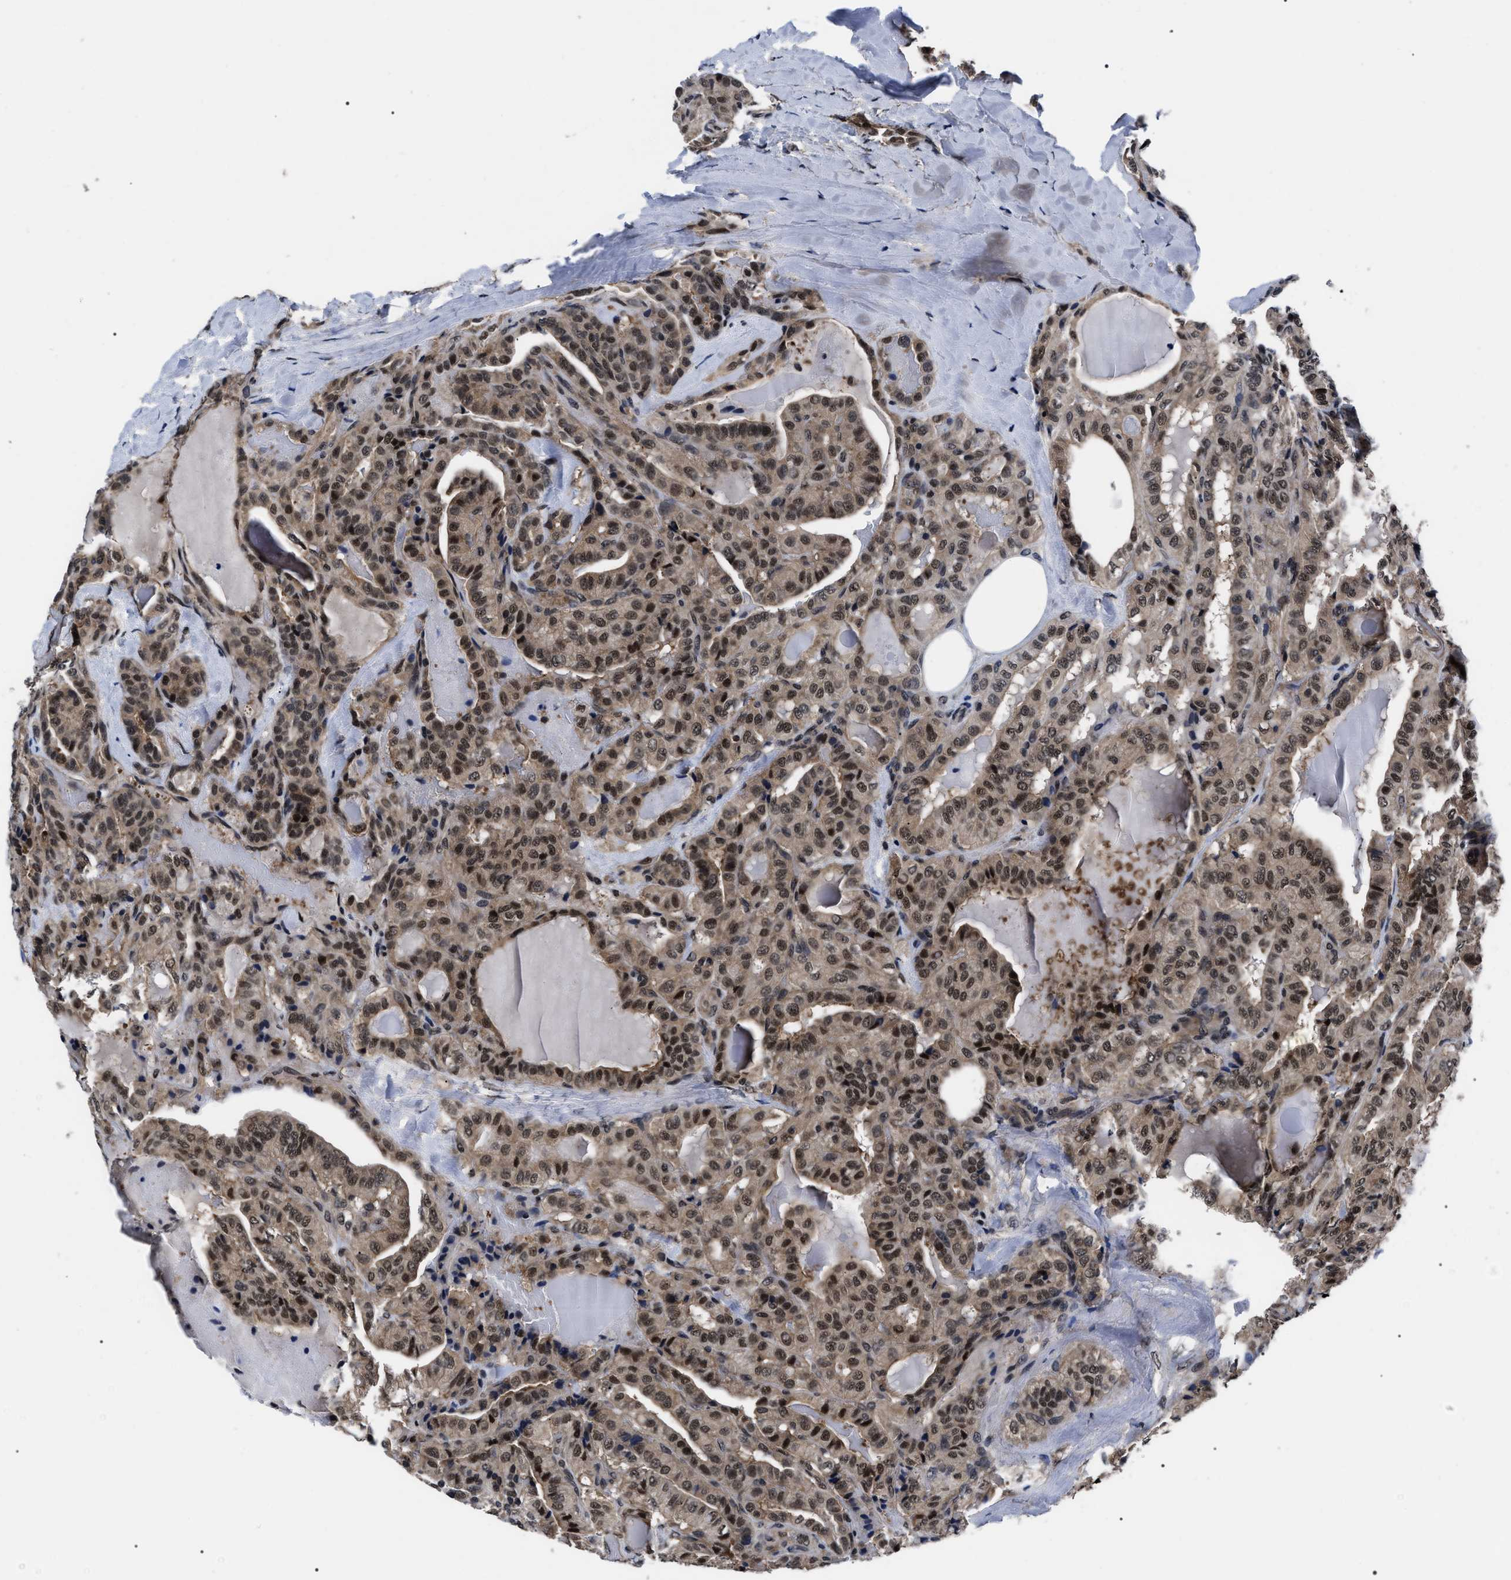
{"staining": {"intensity": "moderate", "quantity": ">75%", "location": "cytoplasmic/membranous,nuclear"}, "tissue": "thyroid cancer", "cell_type": "Tumor cells", "image_type": "cancer", "snomed": [{"axis": "morphology", "description": "Papillary adenocarcinoma, NOS"}, {"axis": "topography", "description": "Thyroid gland"}], "caption": "Tumor cells demonstrate medium levels of moderate cytoplasmic/membranous and nuclear staining in about >75% of cells in thyroid cancer.", "gene": "CSNK2A1", "patient": {"sex": "male", "age": 77}}